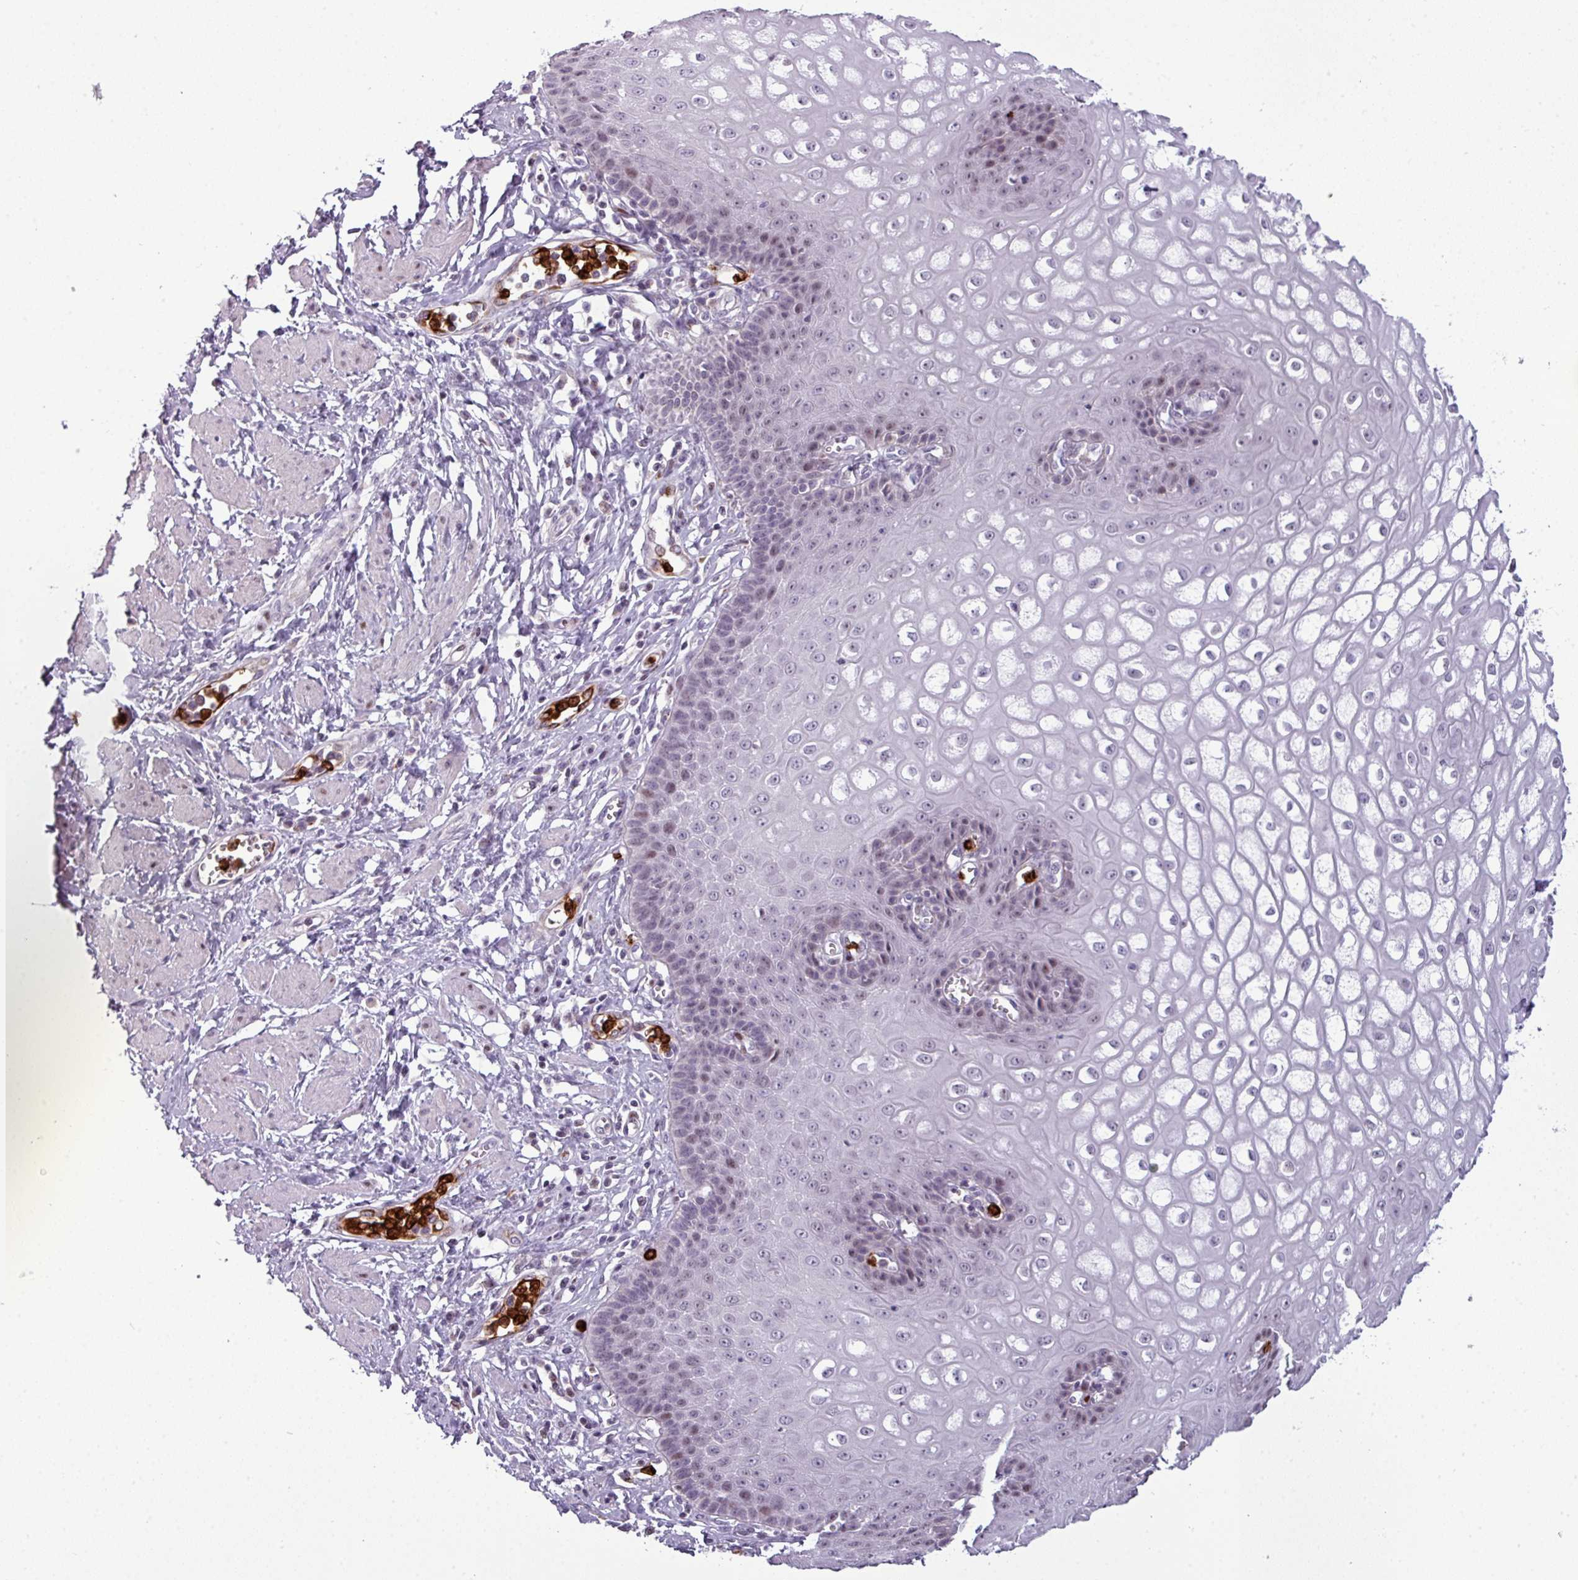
{"staining": {"intensity": "moderate", "quantity": "<25%", "location": "nuclear"}, "tissue": "esophagus", "cell_type": "Squamous epithelial cells", "image_type": "normal", "snomed": [{"axis": "morphology", "description": "Normal tissue, NOS"}, {"axis": "topography", "description": "Esophagus"}], "caption": "Protein expression by immunohistochemistry (IHC) reveals moderate nuclear expression in approximately <25% of squamous epithelial cells in normal esophagus.", "gene": "TMEFF1", "patient": {"sex": "male", "age": 67}}